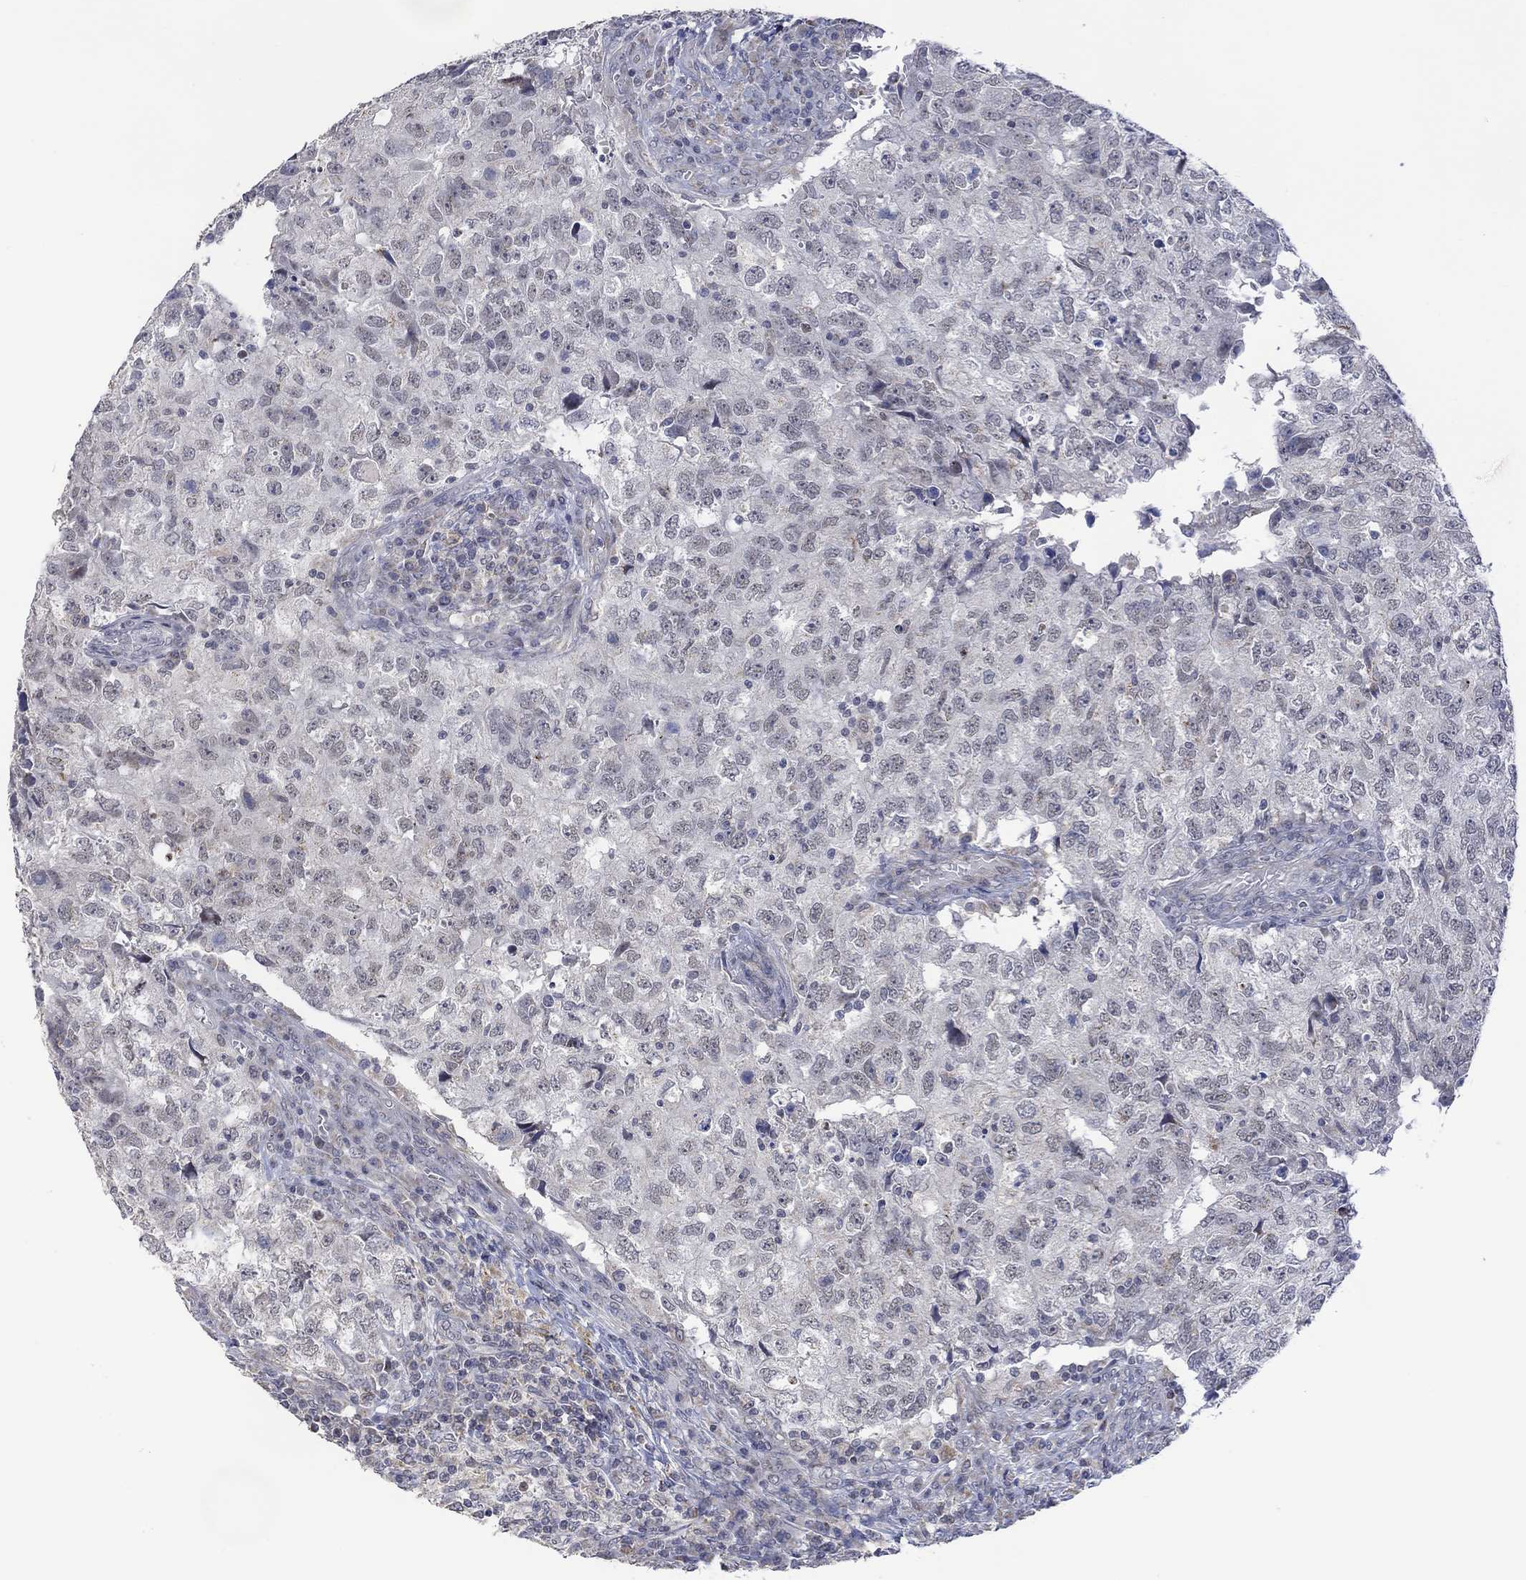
{"staining": {"intensity": "negative", "quantity": "none", "location": "none"}, "tissue": "breast cancer", "cell_type": "Tumor cells", "image_type": "cancer", "snomed": [{"axis": "morphology", "description": "Duct carcinoma"}, {"axis": "topography", "description": "Breast"}], "caption": "DAB immunohistochemical staining of human breast cancer (infiltrating ductal carcinoma) reveals no significant staining in tumor cells. (DAB (3,3'-diaminobenzidine) immunohistochemistry (IHC) with hematoxylin counter stain).", "gene": "SLC48A1", "patient": {"sex": "female", "age": 30}}